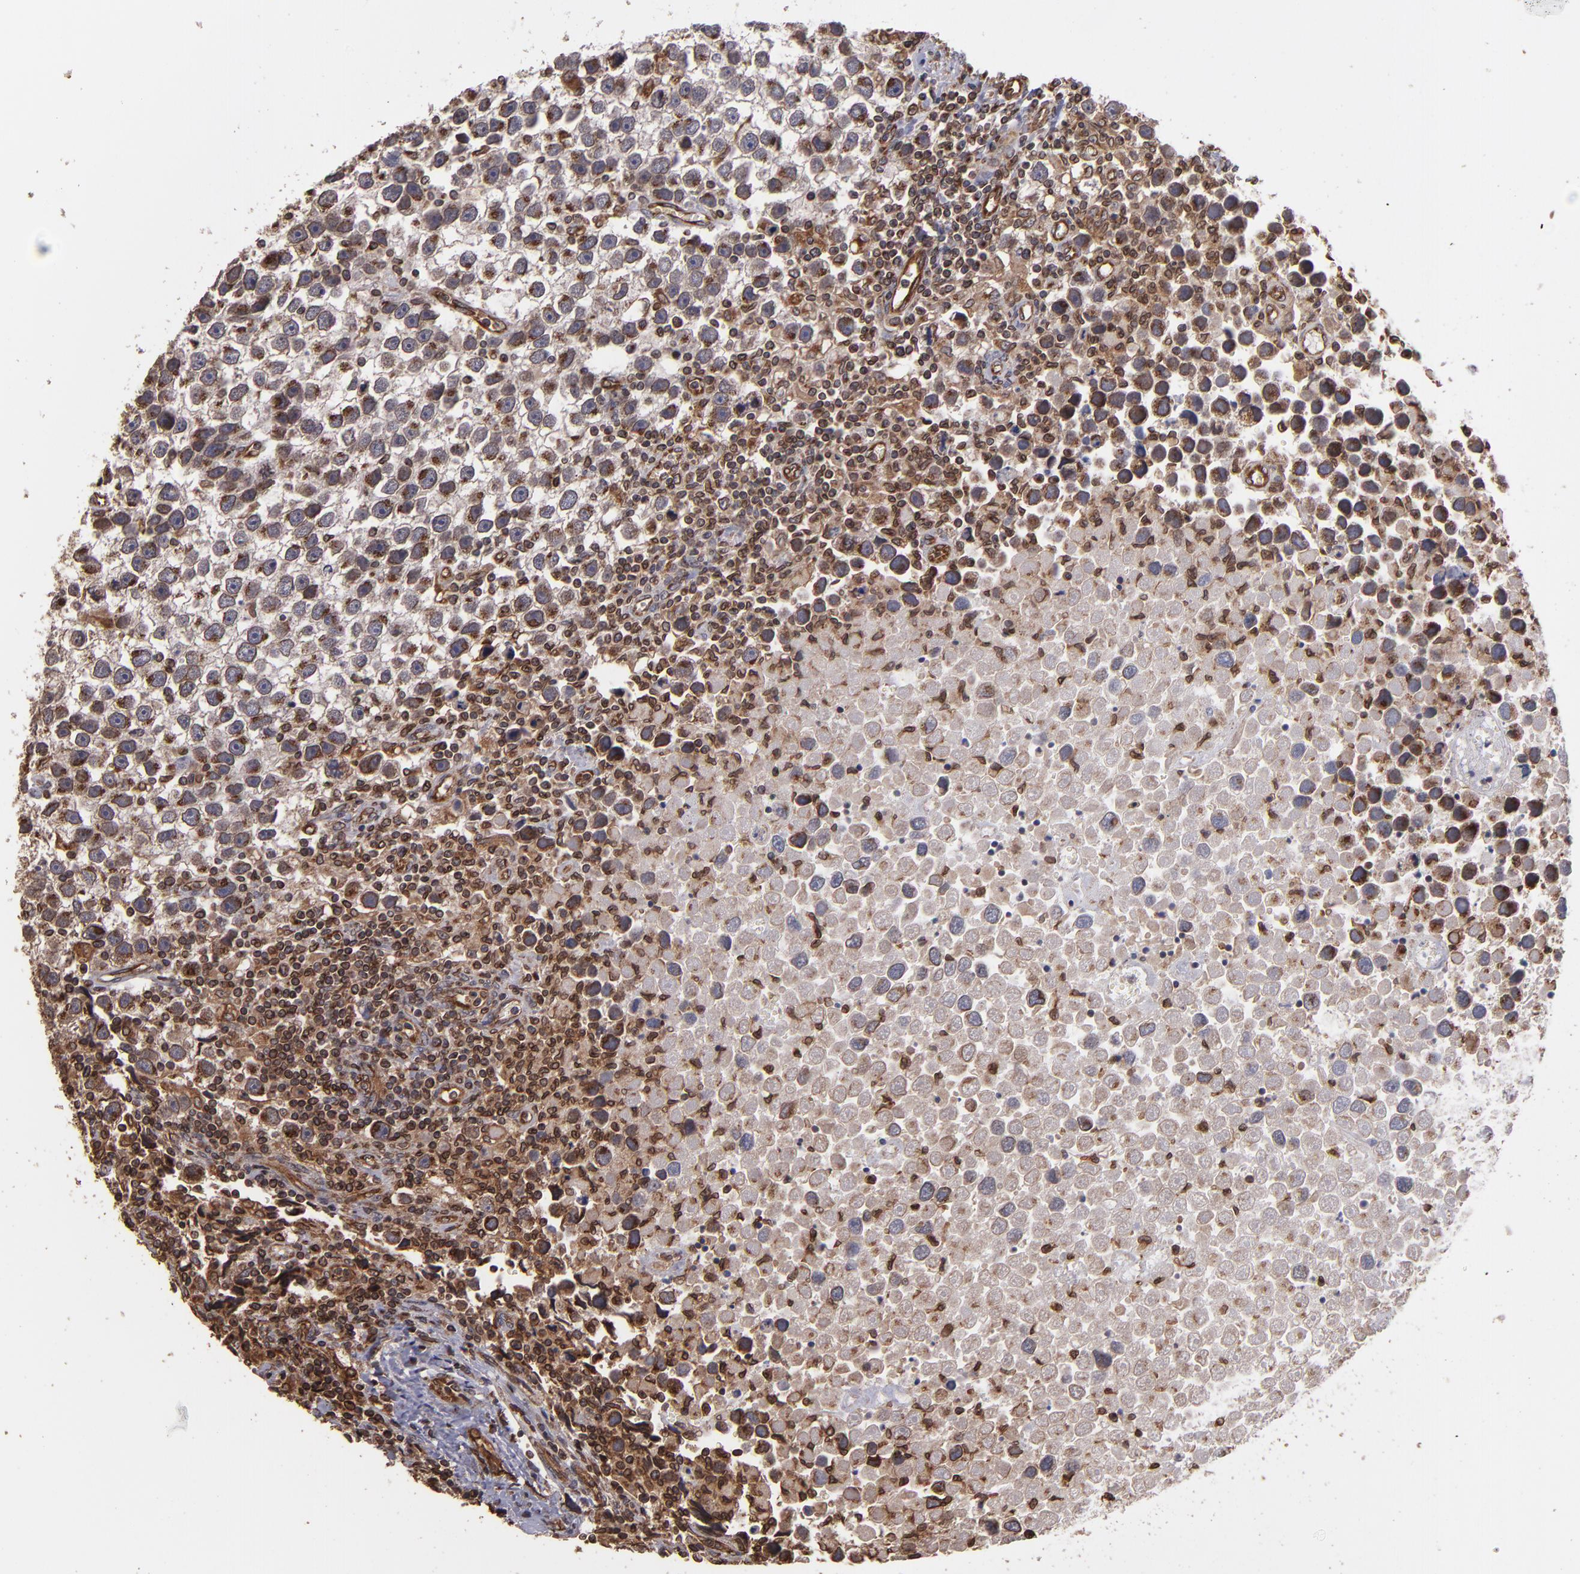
{"staining": {"intensity": "strong", "quantity": ">75%", "location": "cytoplasmic/membranous"}, "tissue": "testis cancer", "cell_type": "Tumor cells", "image_type": "cancer", "snomed": [{"axis": "morphology", "description": "Seminoma, NOS"}, {"axis": "topography", "description": "Testis"}], "caption": "Brown immunohistochemical staining in testis seminoma displays strong cytoplasmic/membranous staining in about >75% of tumor cells. The protein is shown in brown color, while the nuclei are stained blue.", "gene": "TRIP11", "patient": {"sex": "male", "age": 43}}